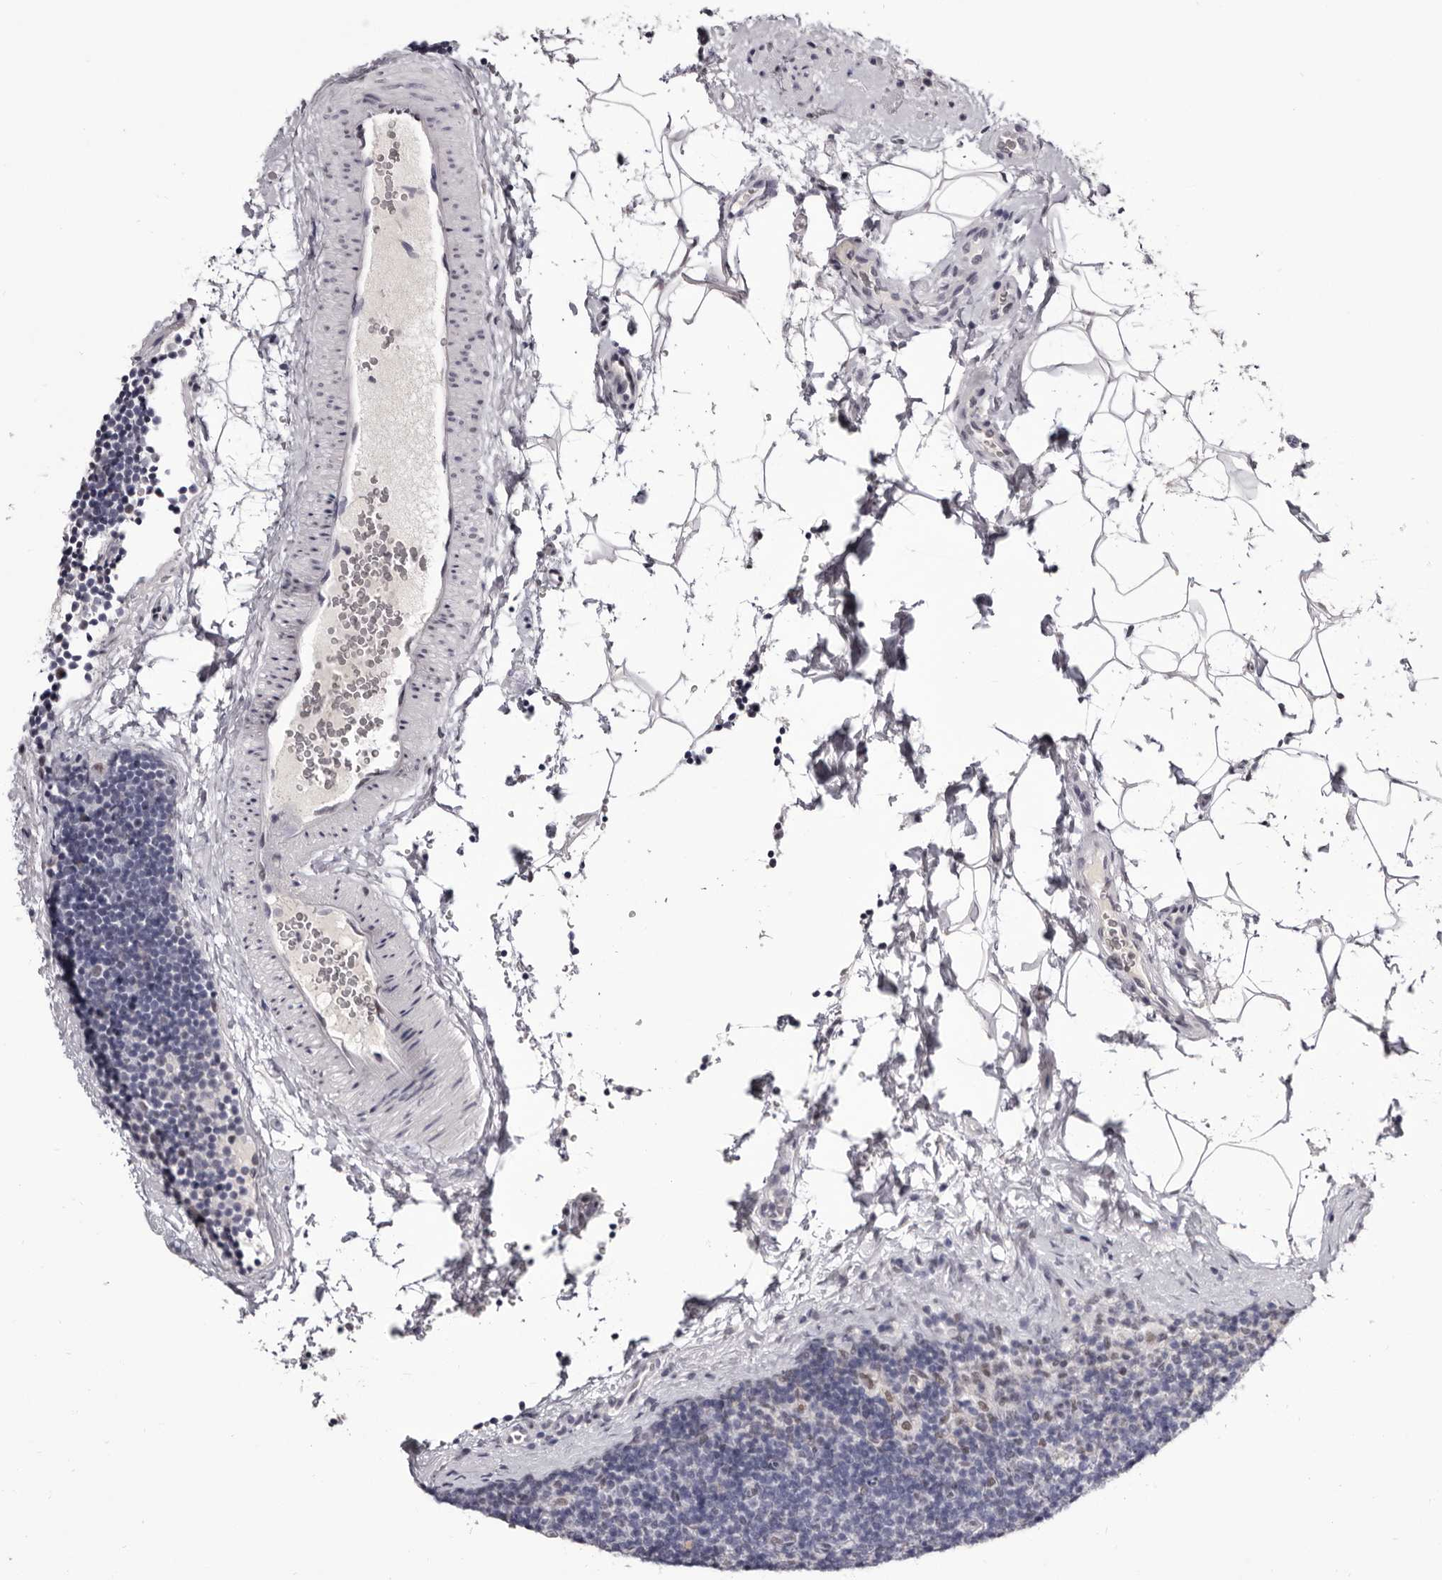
{"staining": {"intensity": "weak", "quantity": "<25%", "location": "nuclear"}, "tissue": "lymph node", "cell_type": "Germinal center cells", "image_type": "normal", "snomed": [{"axis": "morphology", "description": "Normal tissue, NOS"}, {"axis": "topography", "description": "Lymph node"}], "caption": "Protein analysis of unremarkable lymph node reveals no significant staining in germinal center cells.", "gene": "ZNF326", "patient": {"sex": "female", "age": 22}}